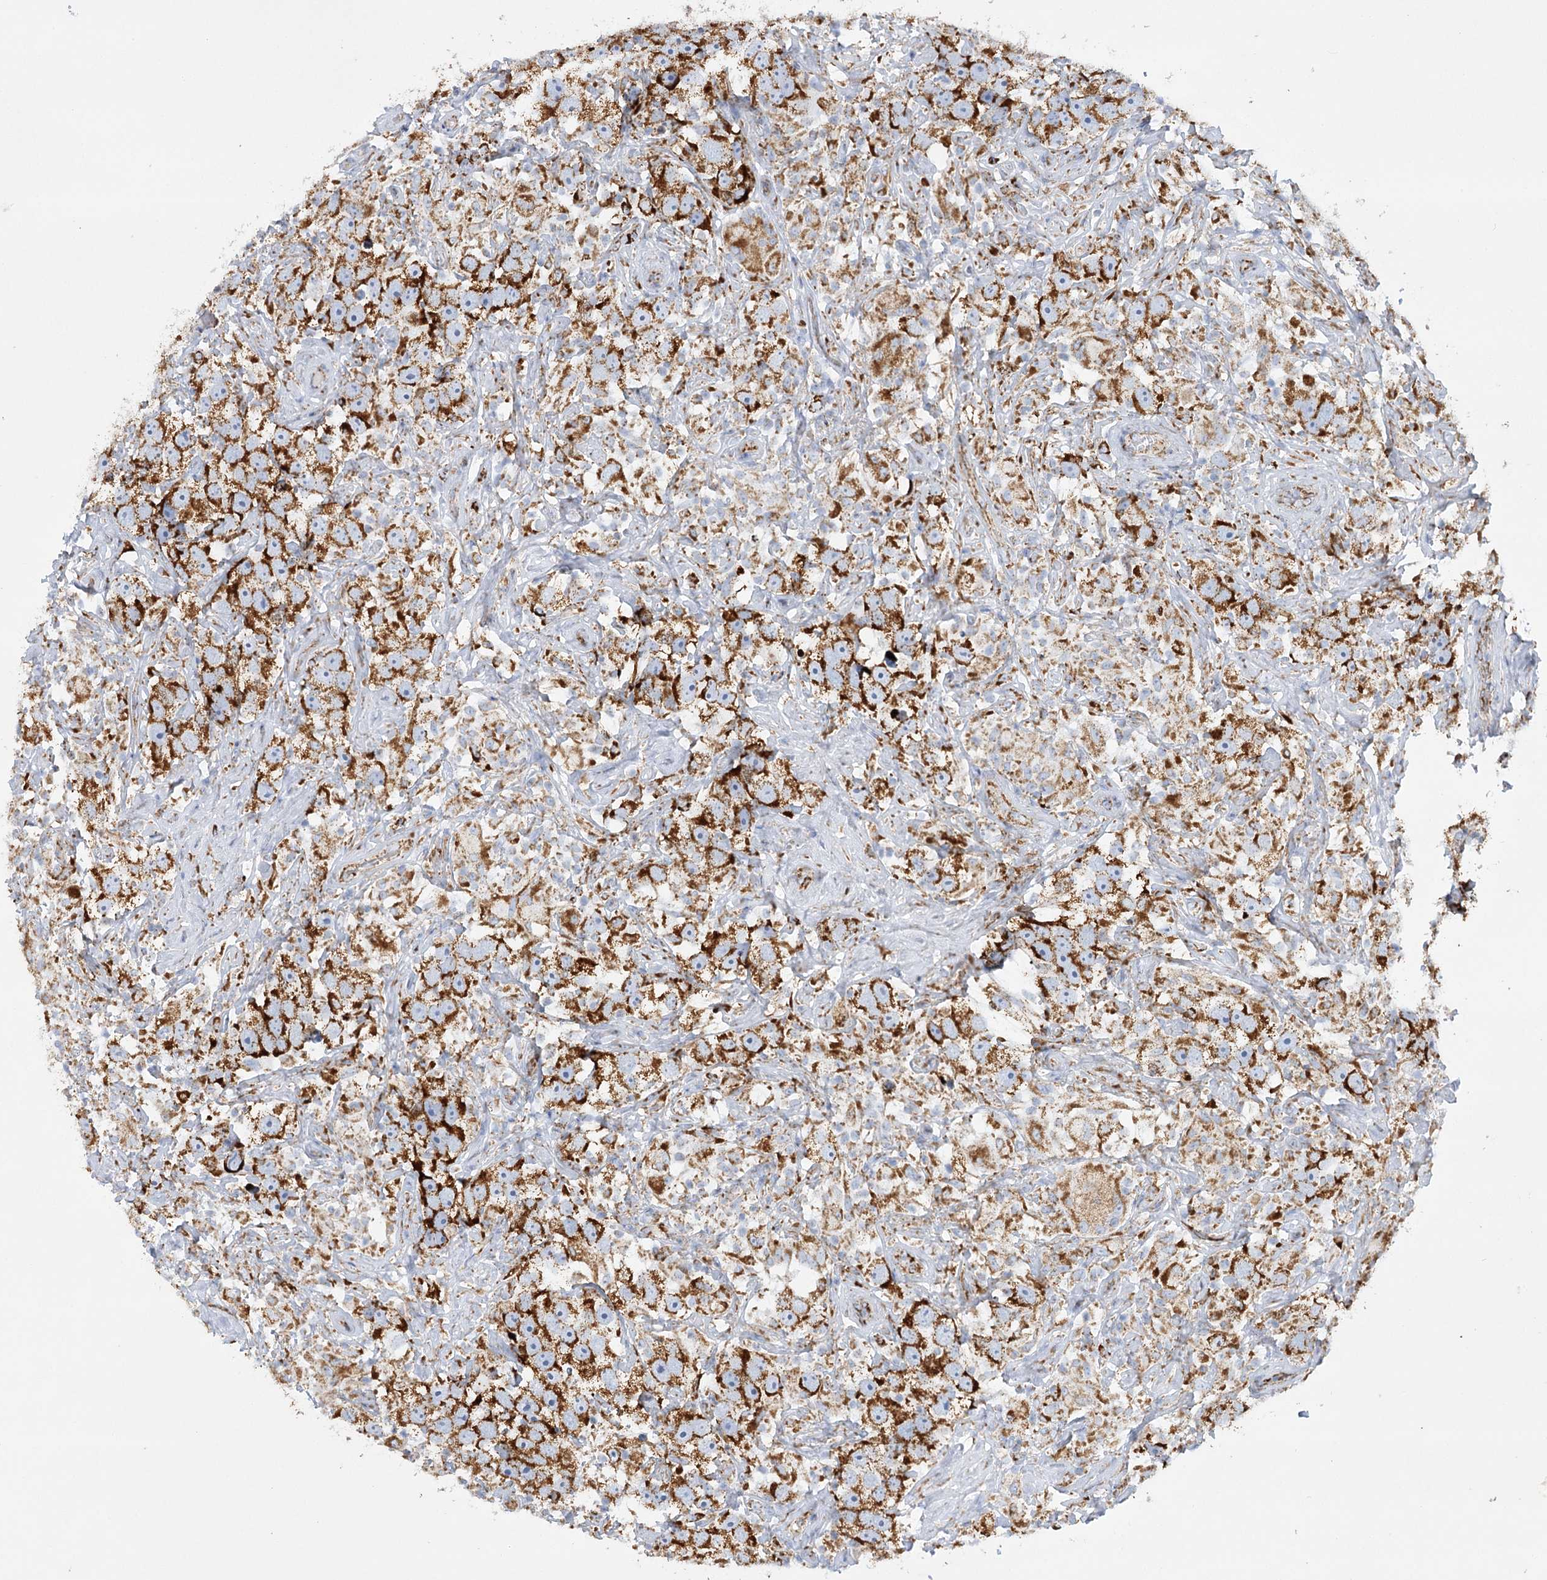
{"staining": {"intensity": "strong", "quantity": ">75%", "location": "cytoplasmic/membranous"}, "tissue": "testis cancer", "cell_type": "Tumor cells", "image_type": "cancer", "snomed": [{"axis": "morphology", "description": "Seminoma, NOS"}, {"axis": "topography", "description": "Testis"}], "caption": "A high-resolution micrograph shows IHC staining of testis cancer, which reveals strong cytoplasmic/membranous staining in approximately >75% of tumor cells.", "gene": "DHTKD1", "patient": {"sex": "male", "age": 49}}